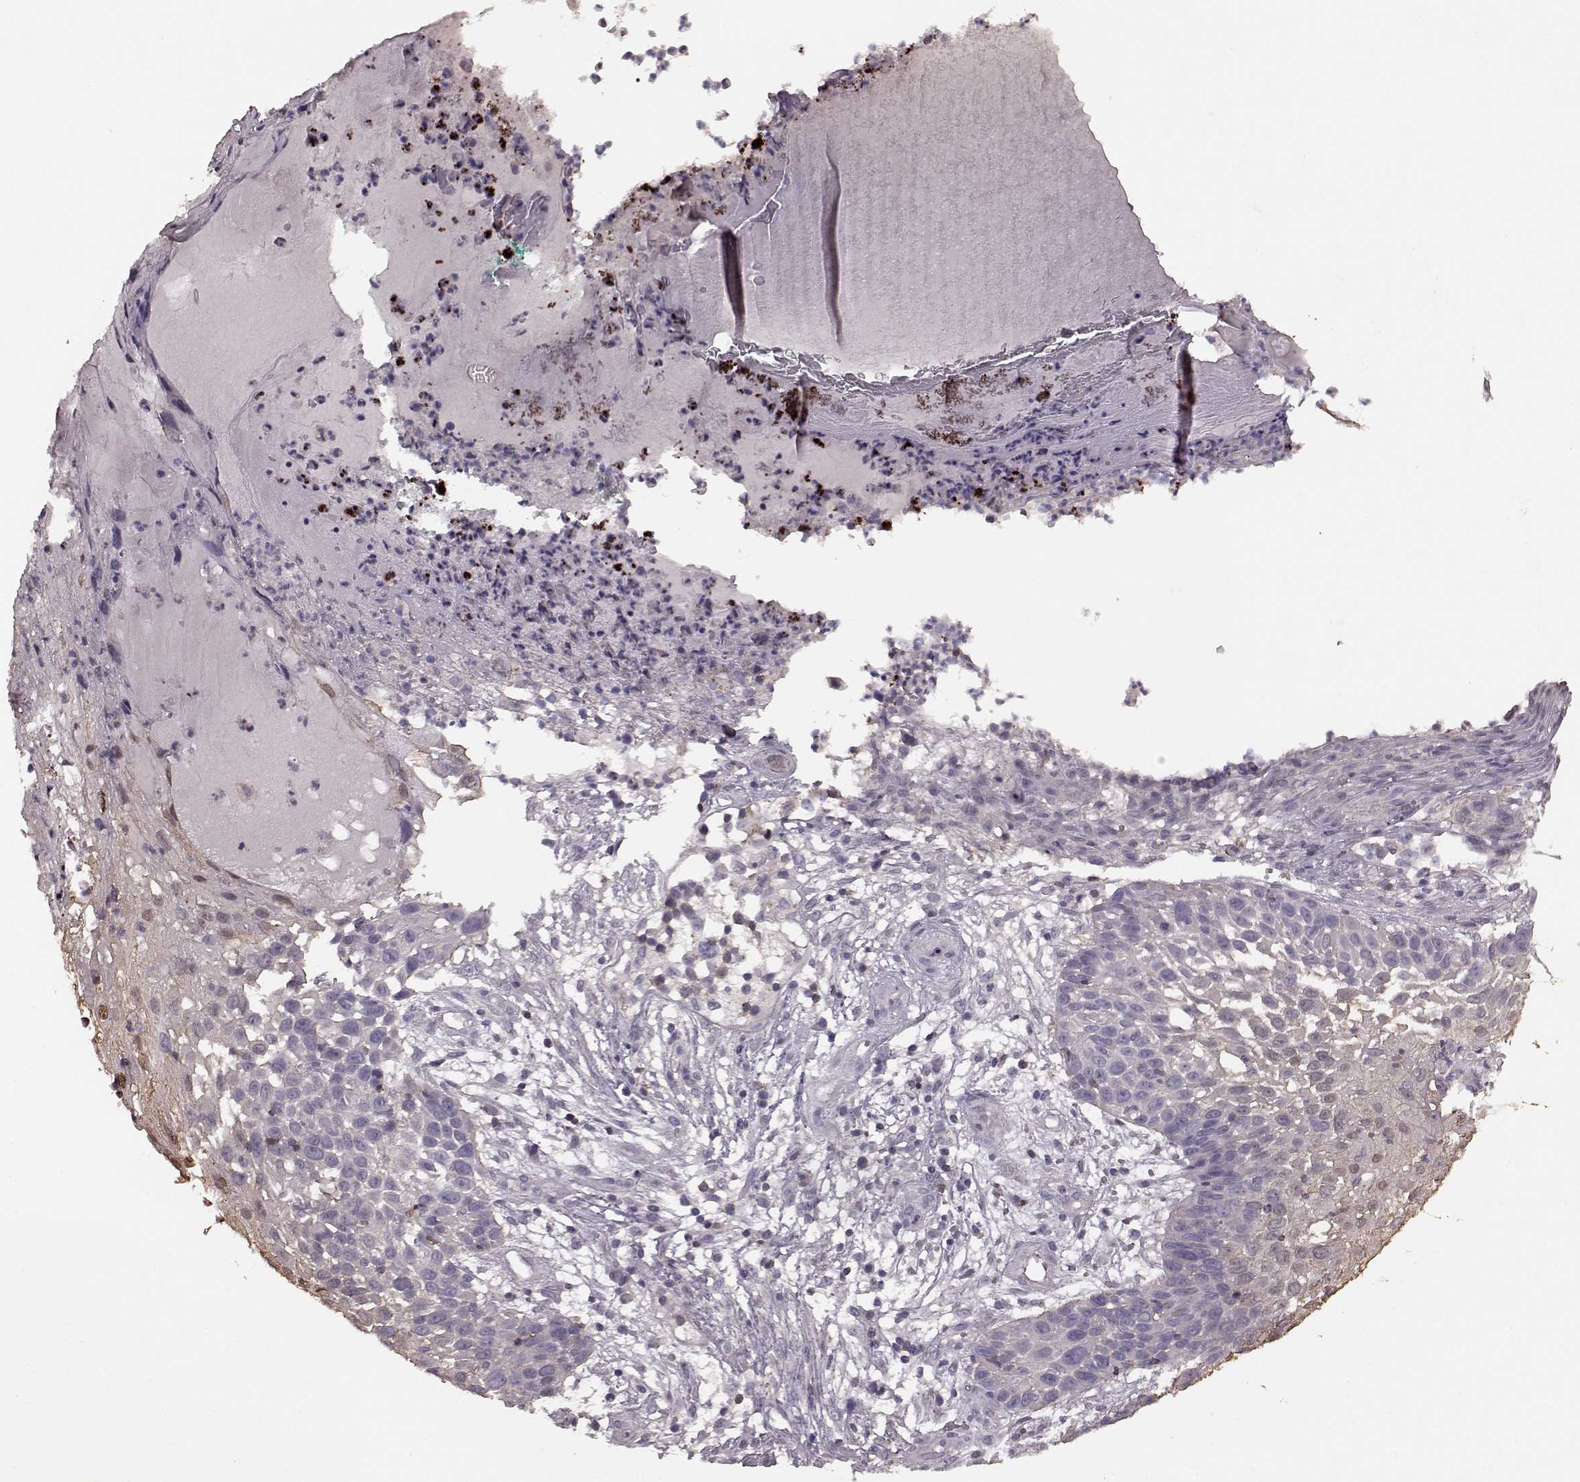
{"staining": {"intensity": "weak", "quantity": "25%-75%", "location": "cytoplasmic/membranous"}, "tissue": "skin cancer", "cell_type": "Tumor cells", "image_type": "cancer", "snomed": [{"axis": "morphology", "description": "Squamous cell carcinoma, NOS"}, {"axis": "topography", "description": "Skin"}], "caption": "Weak cytoplasmic/membranous staining is appreciated in about 25%-75% of tumor cells in skin cancer (squamous cell carcinoma).", "gene": "PDCD1", "patient": {"sex": "male", "age": 92}}